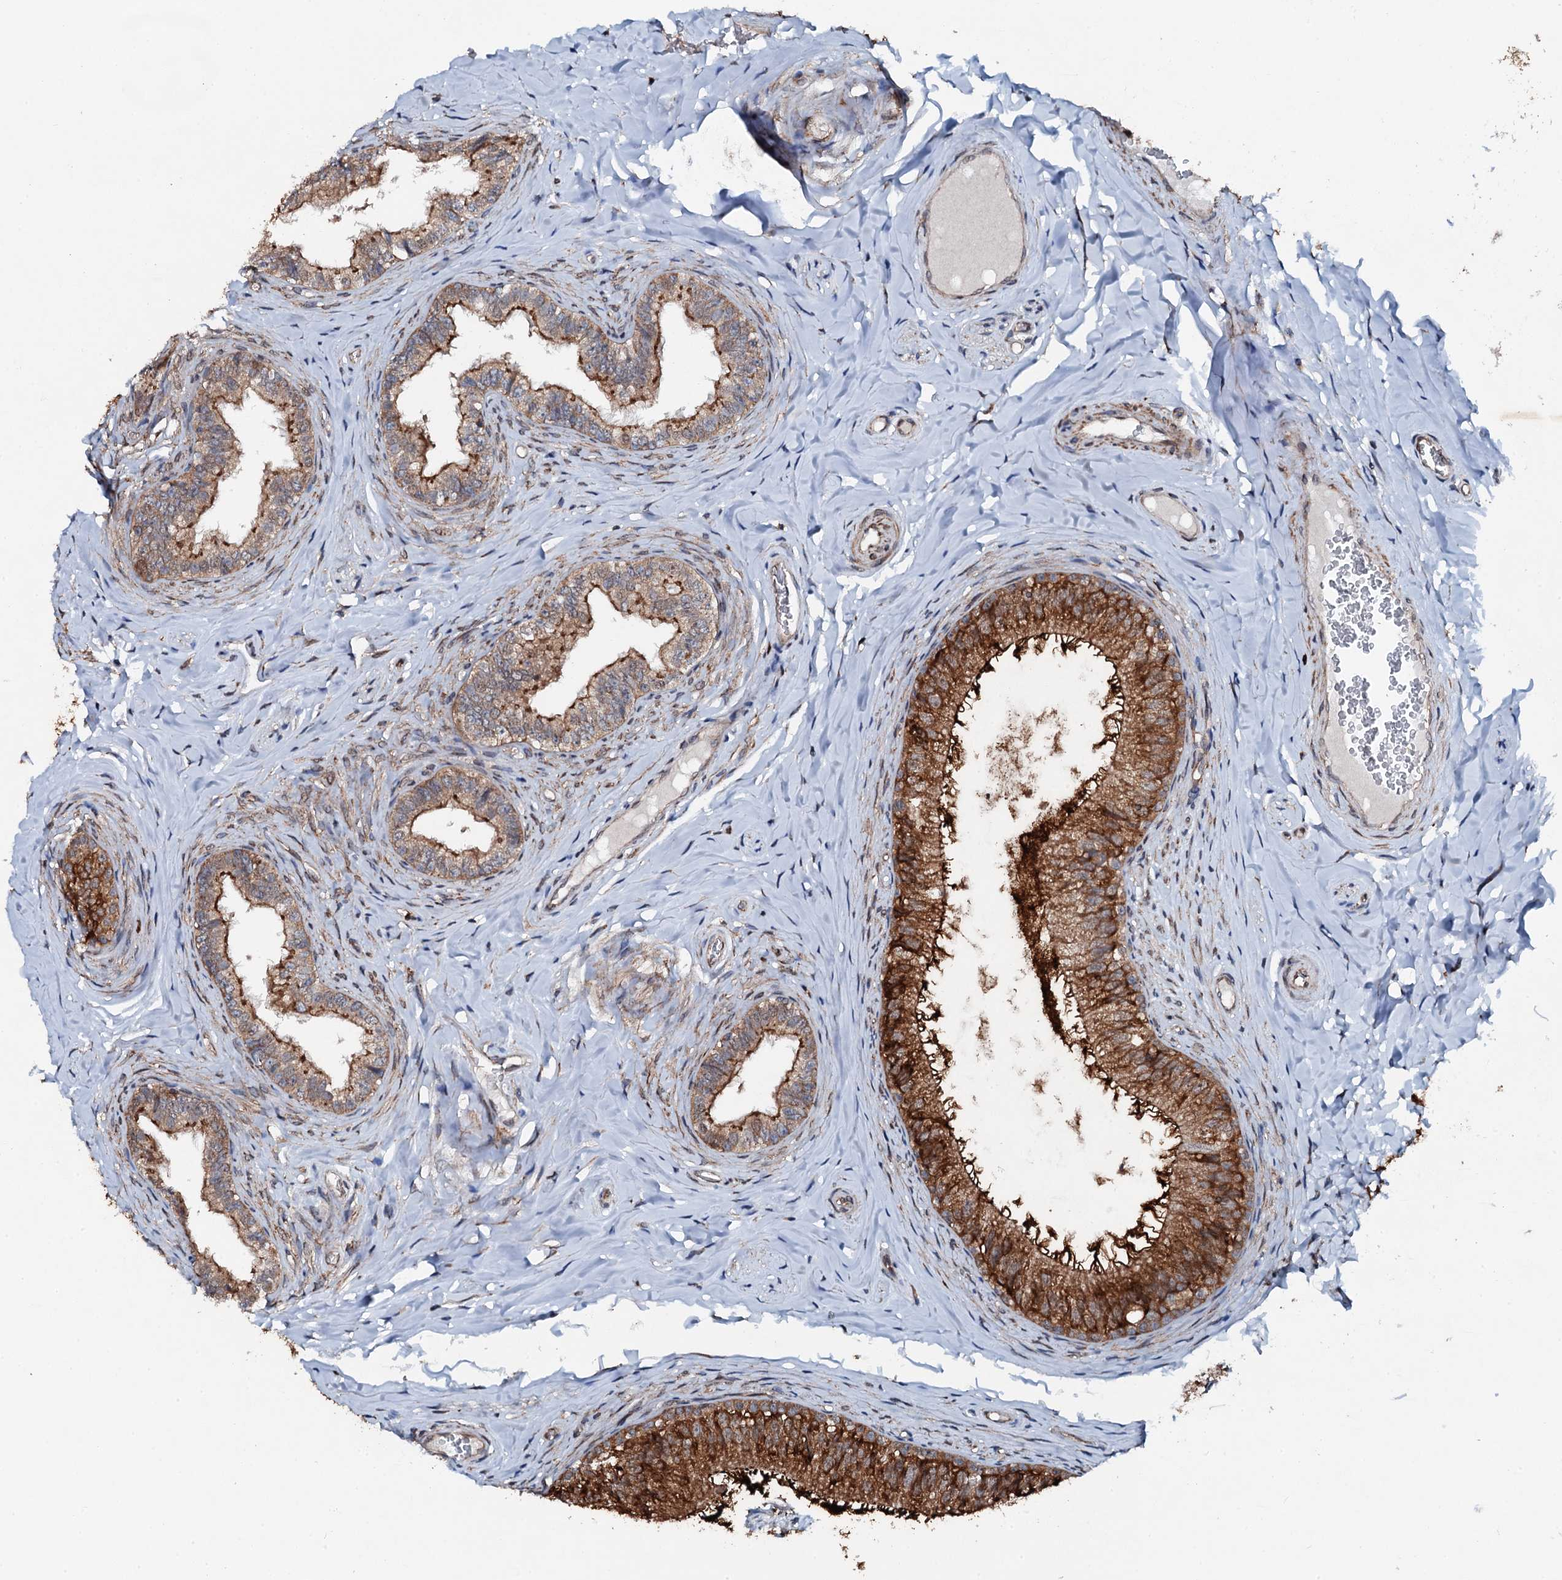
{"staining": {"intensity": "strong", "quantity": ">75%", "location": "cytoplasmic/membranous"}, "tissue": "epididymis", "cell_type": "Glandular cells", "image_type": "normal", "snomed": [{"axis": "morphology", "description": "Normal tissue, NOS"}, {"axis": "topography", "description": "Epididymis"}], "caption": "Immunohistochemistry (IHC) (DAB (3,3'-diaminobenzidine)) staining of unremarkable human epididymis exhibits strong cytoplasmic/membranous protein positivity in about >75% of glandular cells. The protein is stained brown, and the nuclei are stained in blue (DAB IHC with brightfield microscopy, high magnification).", "gene": "EDC4", "patient": {"sex": "male", "age": 34}}